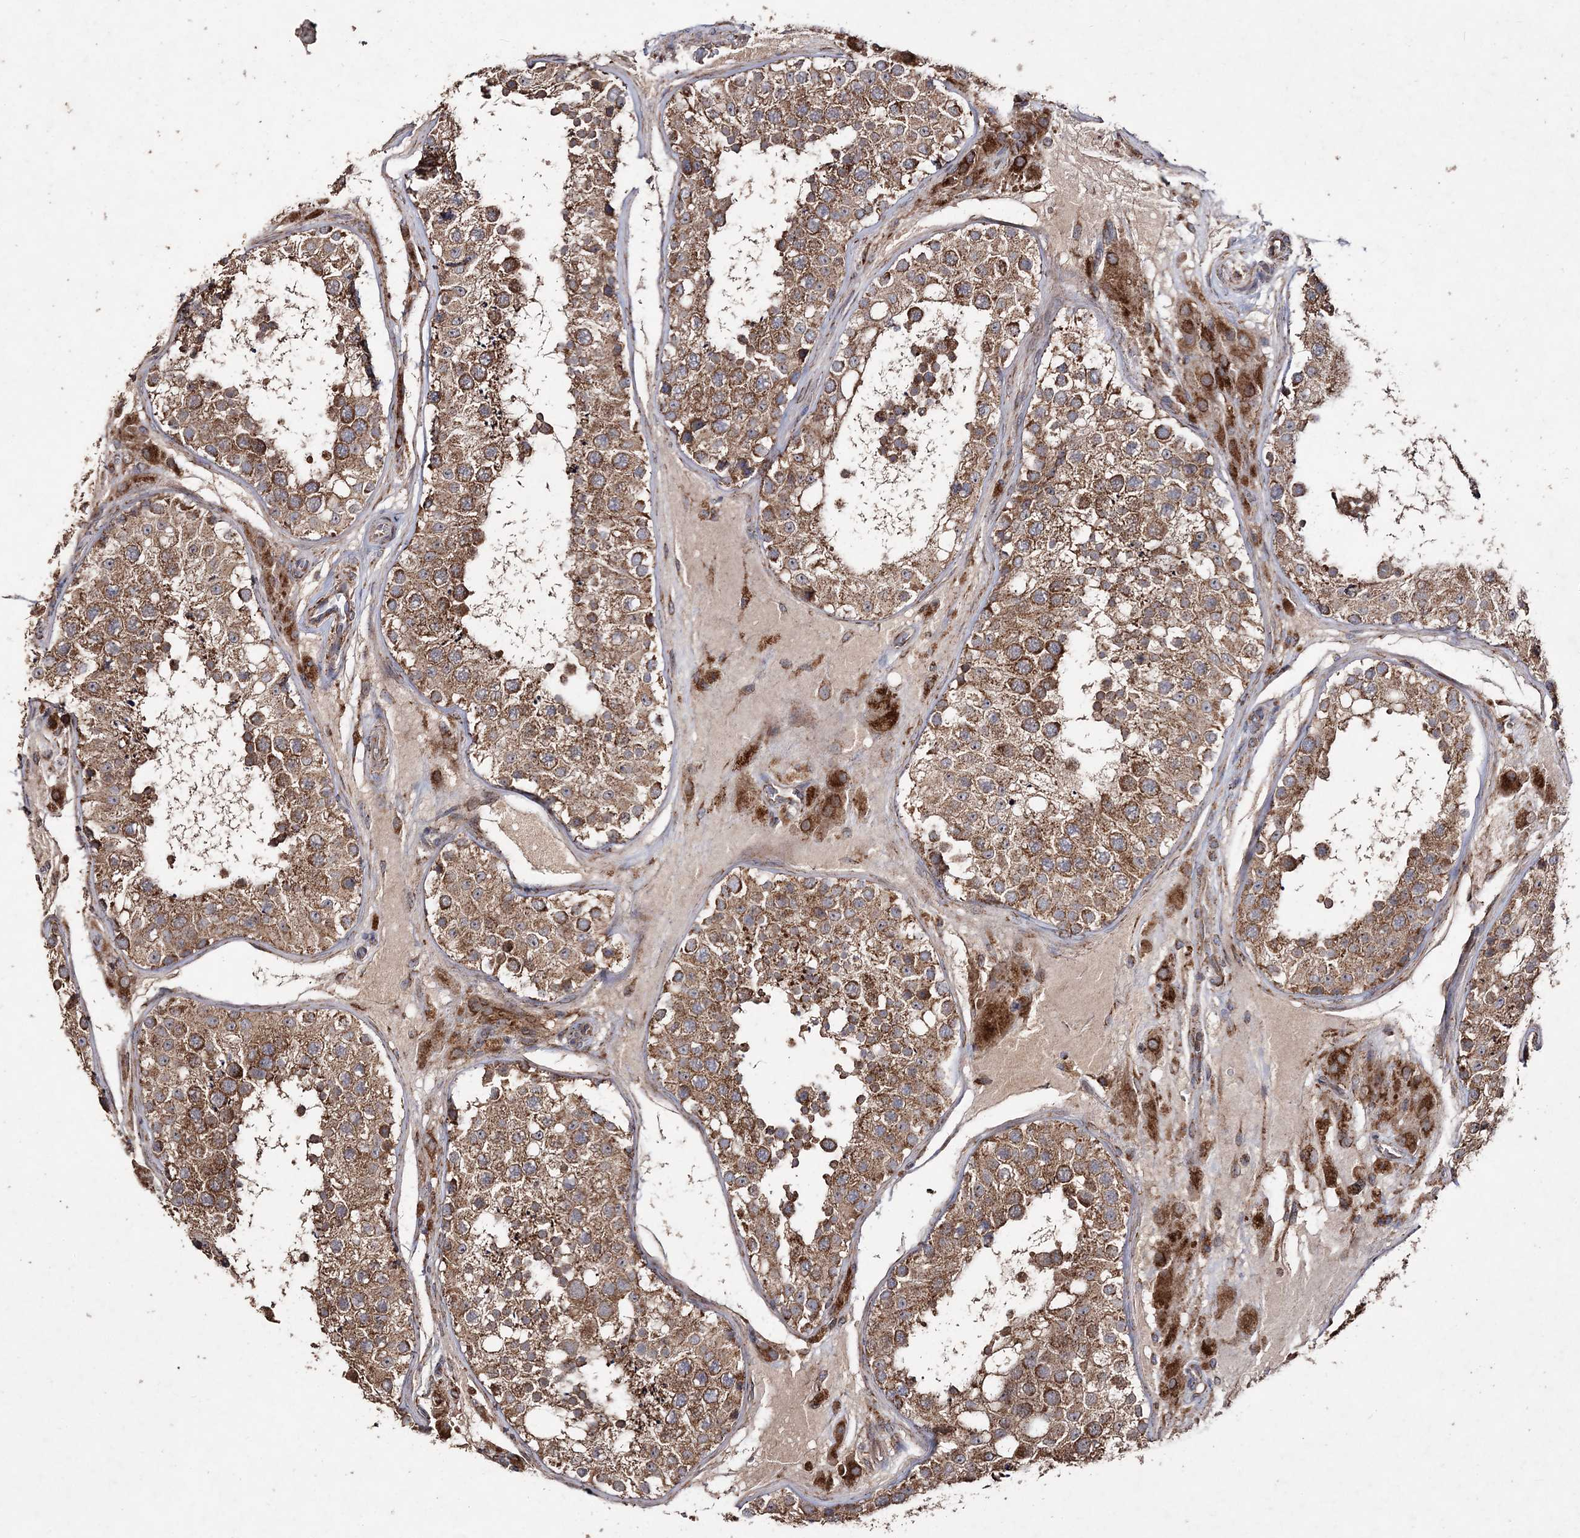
{"staining": {"intensity": "moderate", "quantity": ">75%", "location": "cytoplasmic/membranous"}, "tissue": "testis", "cell_type": "Cells in seminiferous ducts", "image_type": "normal", "snomed": [{"axis": "morphology", "description": "Normal tissue, NOS"}, {"axis": "topography", "description": "Testis"}], "caption": "IHC image of benign human testis stained for a protein (brown), which demonstrates medium levels of moderate cytoplasmic/membranous staining in about >75% of cells in seminiferous ducts.", "gene": "POC5", "patient": {"sex": "male", "age": 26}}